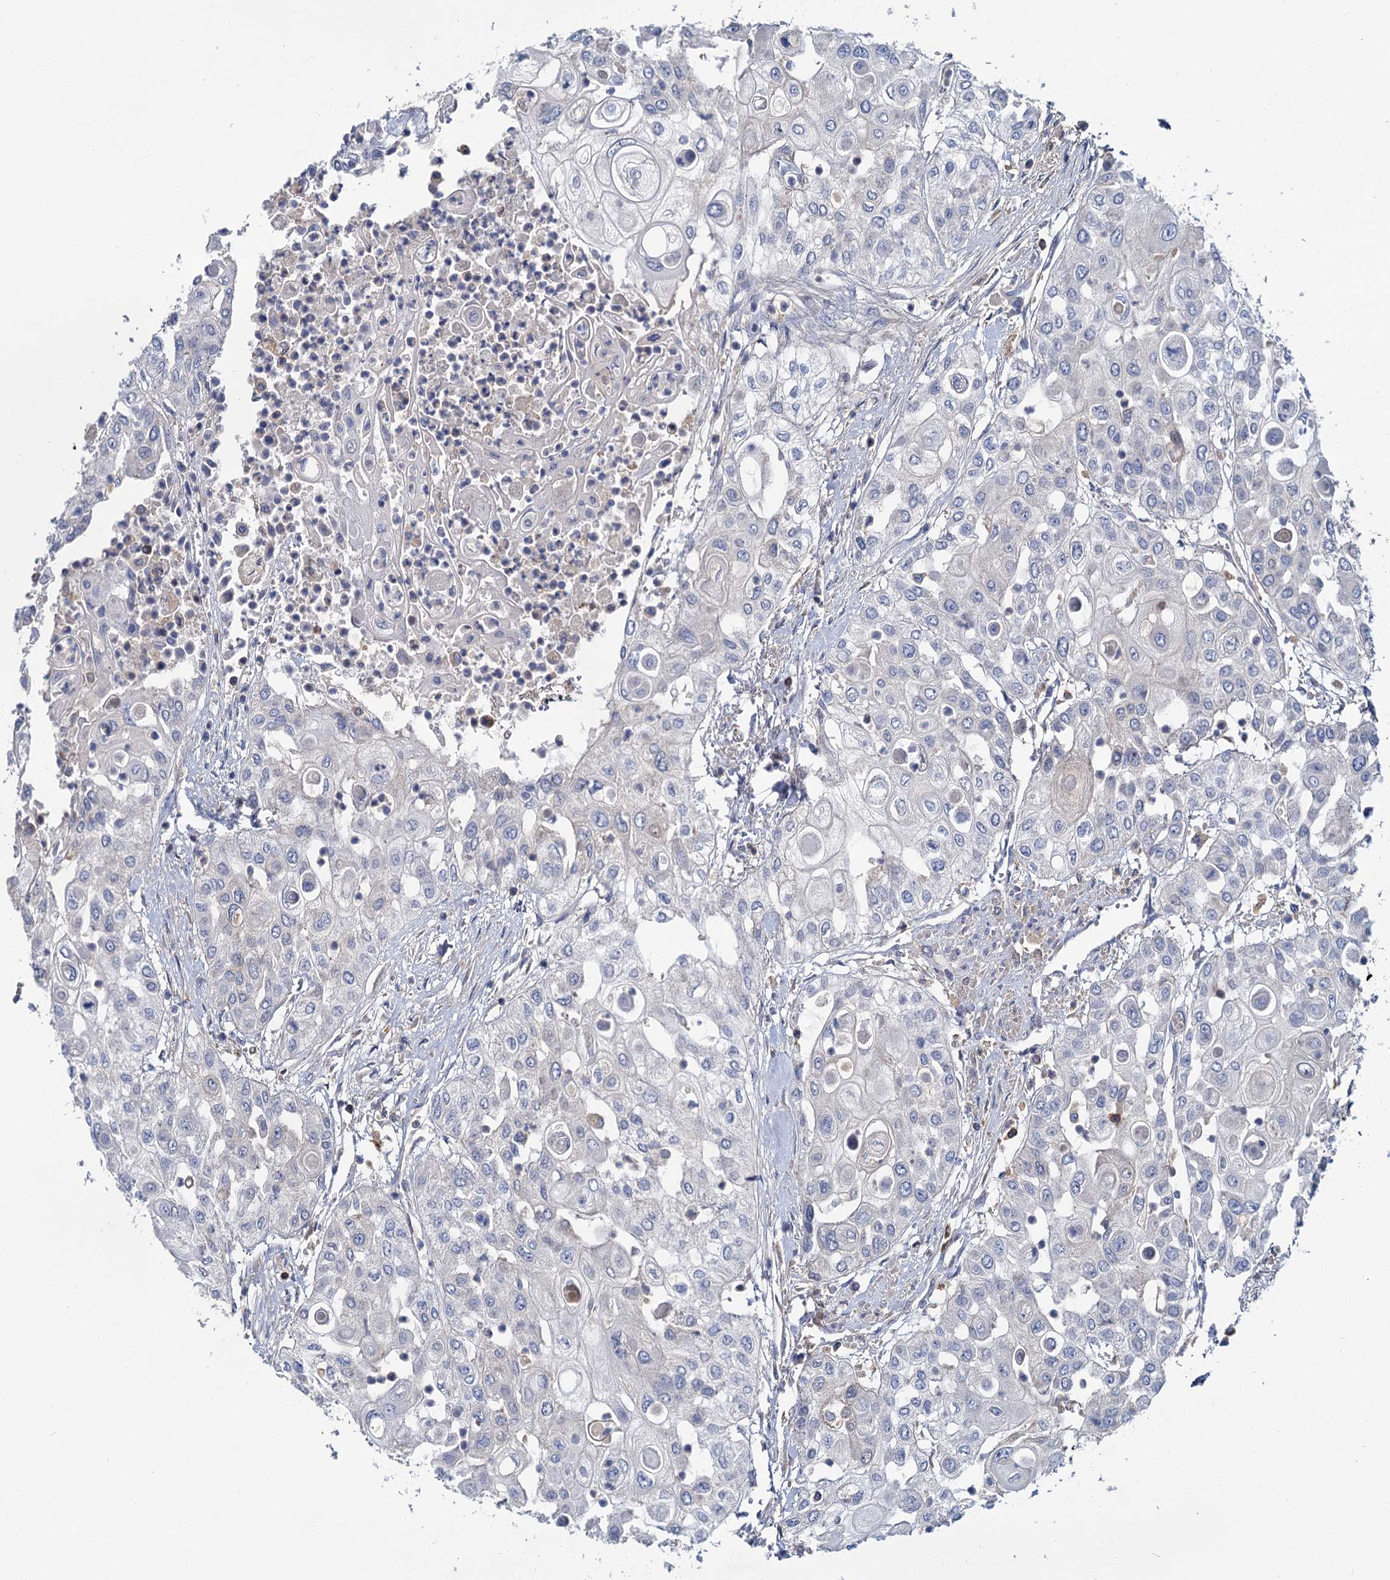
{"staining": {"intensity": "negative", "quantity": "none", "location": "none"}, "tissue": "urothelial cancer", "cell_type": "Tumor cells", "image_type": "cancer", "snomed": [{"axis": "morphology", "description": "Urothelial carcinoma, High grade"}, {"axis": "topography", "description": "Urinary bladder"}], "caption": "High magnification brightfield microscopy of urothelial cancer stained with DAB (brown) and counterstained with hematoxylin (blue): tumor cells show no significant expression.", "gene": "FGFR2", "patient": {"sex": "female", "age": 79}}